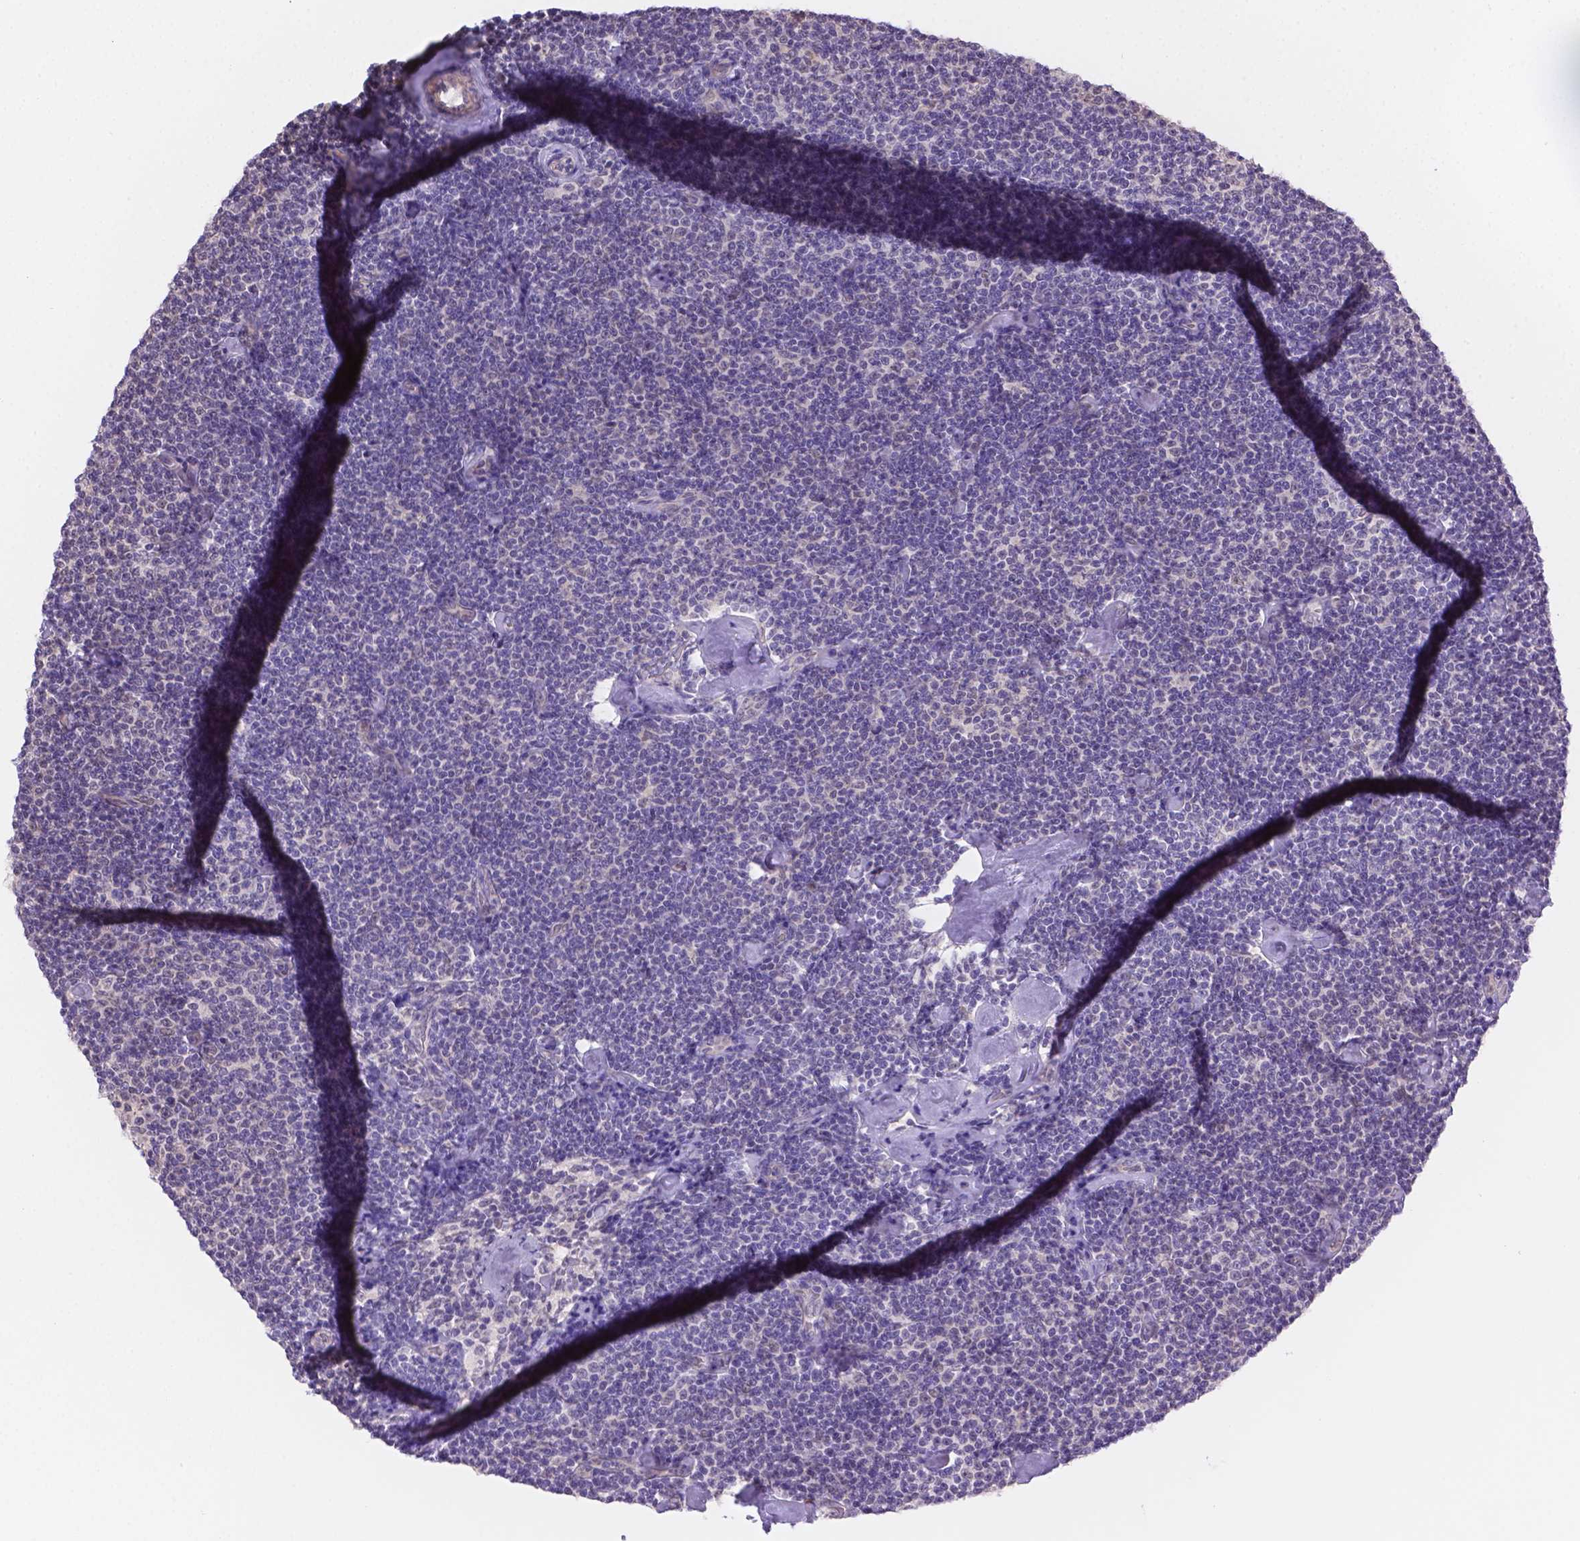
{"staining": {"intensity": "negative", "quantity": "none", "location": "none"}, "tissue": "lymphoma", "cell_type": "Tumor cells", "image_type": "cancer", "snomed": [{"axis": "morphology", "description": "Malignant lymphoma, non-Hodgkin's type, Low grade"}, {"axis": "topography", "description": "Lymph node"}], "caption": "Immunohistochemistry of lymphoma reveals no expression in tumor cells.", "gene": "NXPE2", "patient": {"sex": "male", "age": 81}}